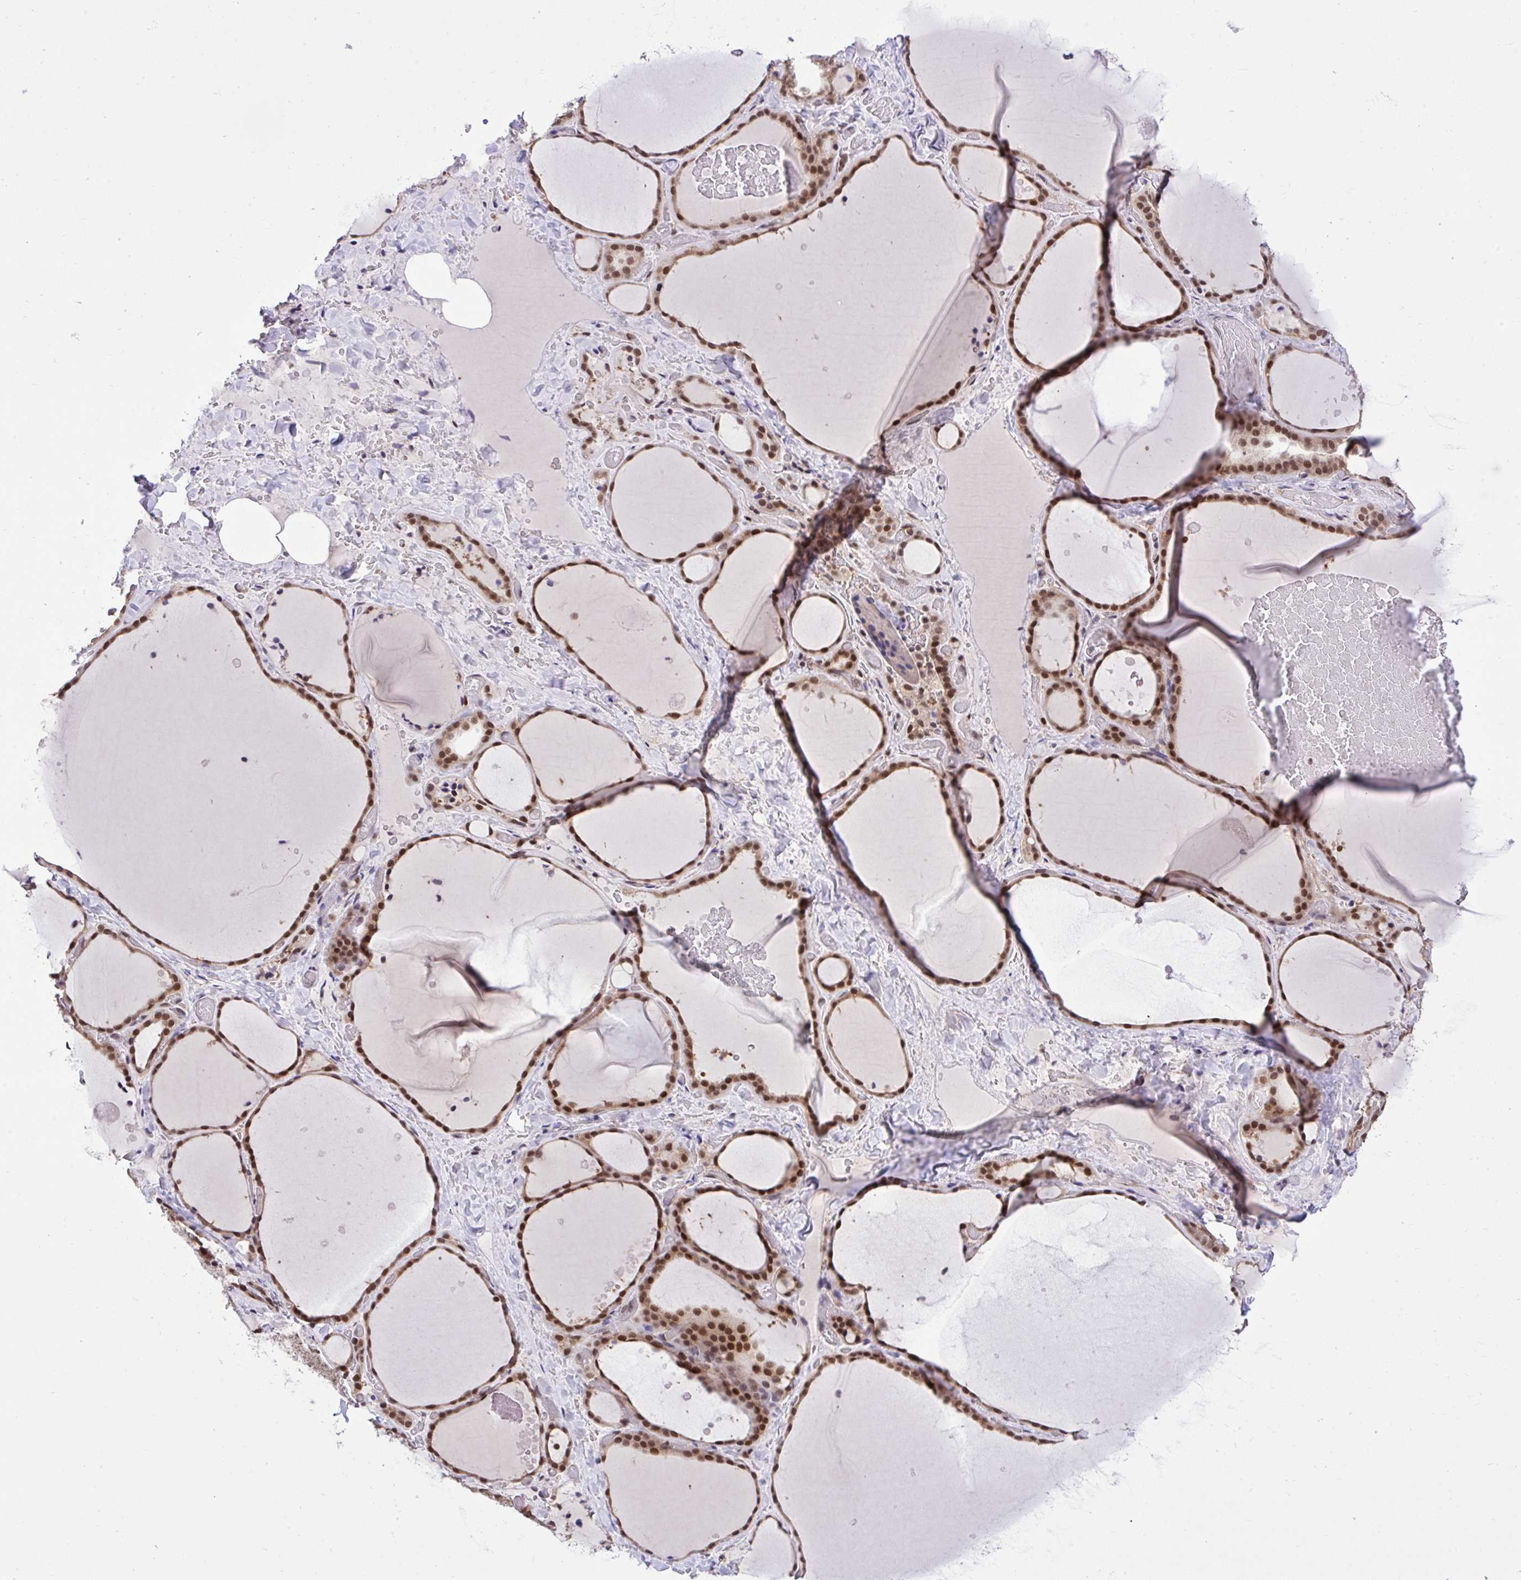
{"staining": {"intensity": "moderate", "quantity": ">75%", "location": "cytoplasmic/membranous,nuclear"}, "tissue": "thyroid gland", "cell_type": "Glandular cells", "image_type": "normal", "snomed": [{"axis": "morphology", "description": "Normal tissue, NOS"}, {"axis": "topography", "description": "Thyroid gland"}], "caption": "Moderate cytoplasmic/membranous,nuclear positivity for a protein is appreciated in approximately >75% of glandular cells of normal thyroid gland using IHC.", "gene": "GLIS3", "patient": {"sex": "female", "age": 36}}